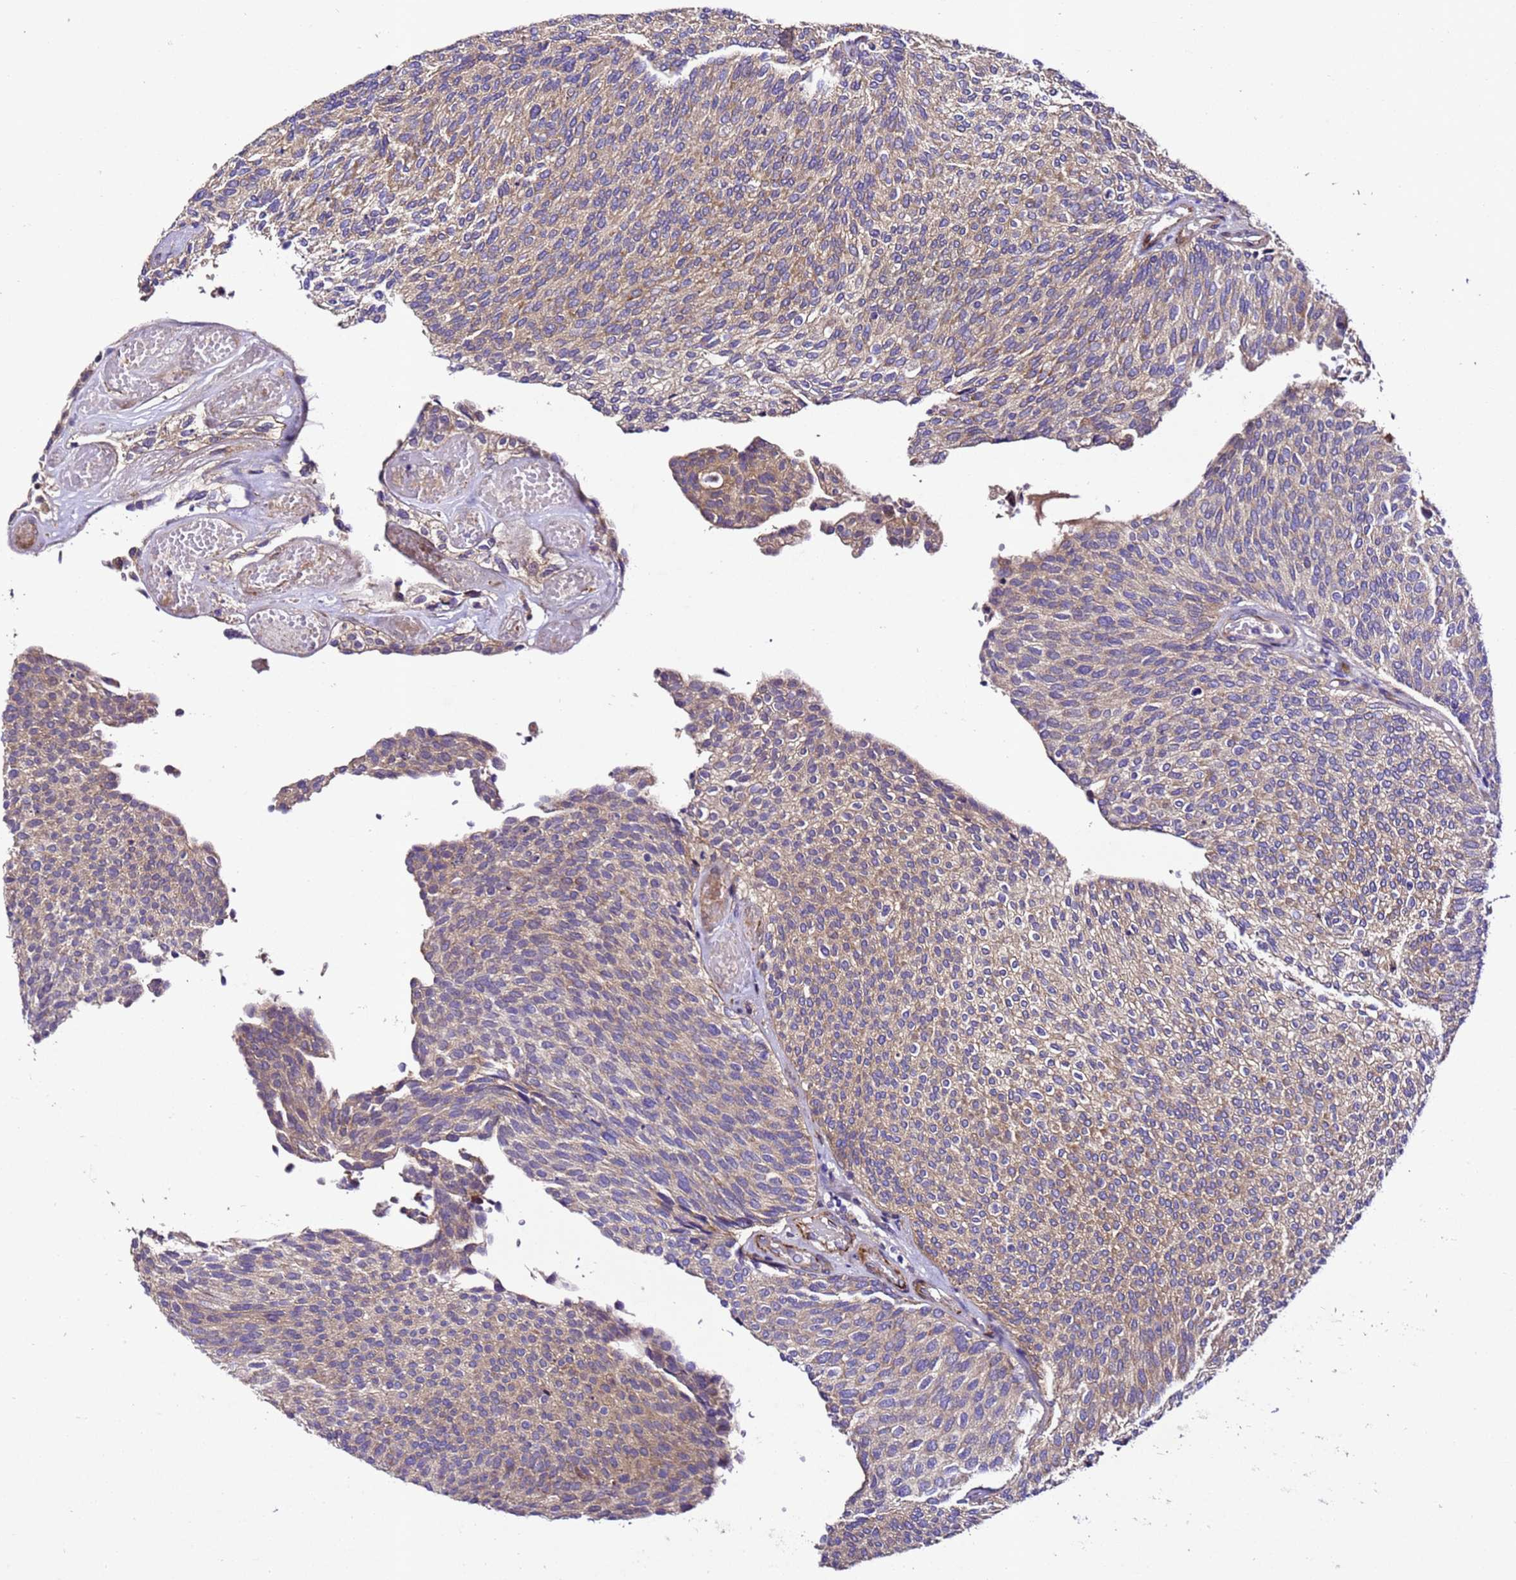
{"staining": {"intensity": "weak", "quantity": ">75%", "location": "cytoplasmic/membranous"}, "tissue": "urothelial cancer", "cell_type": "Tumor cells", "image_type": "cancer", "snomed": [{"axis": "morphology", "description": "Urothelial carcinoma, Low grade"}, {"axis": "topography", "description": "Urinary bladder"}], "caption": "An image of urothelial carcinoma (low-grade) stained for a protein exhibits weak cytoplasmic/membranous brown staining in tumor cells. The staining is performed using DAB (3,3'-diaminobenzidine) brown chromogen to label protein expression. The nuclei are counter-stained blue using hematoxylin.", "gene": "ZNF417", "patient": {"sex": "female", "age": 79}}